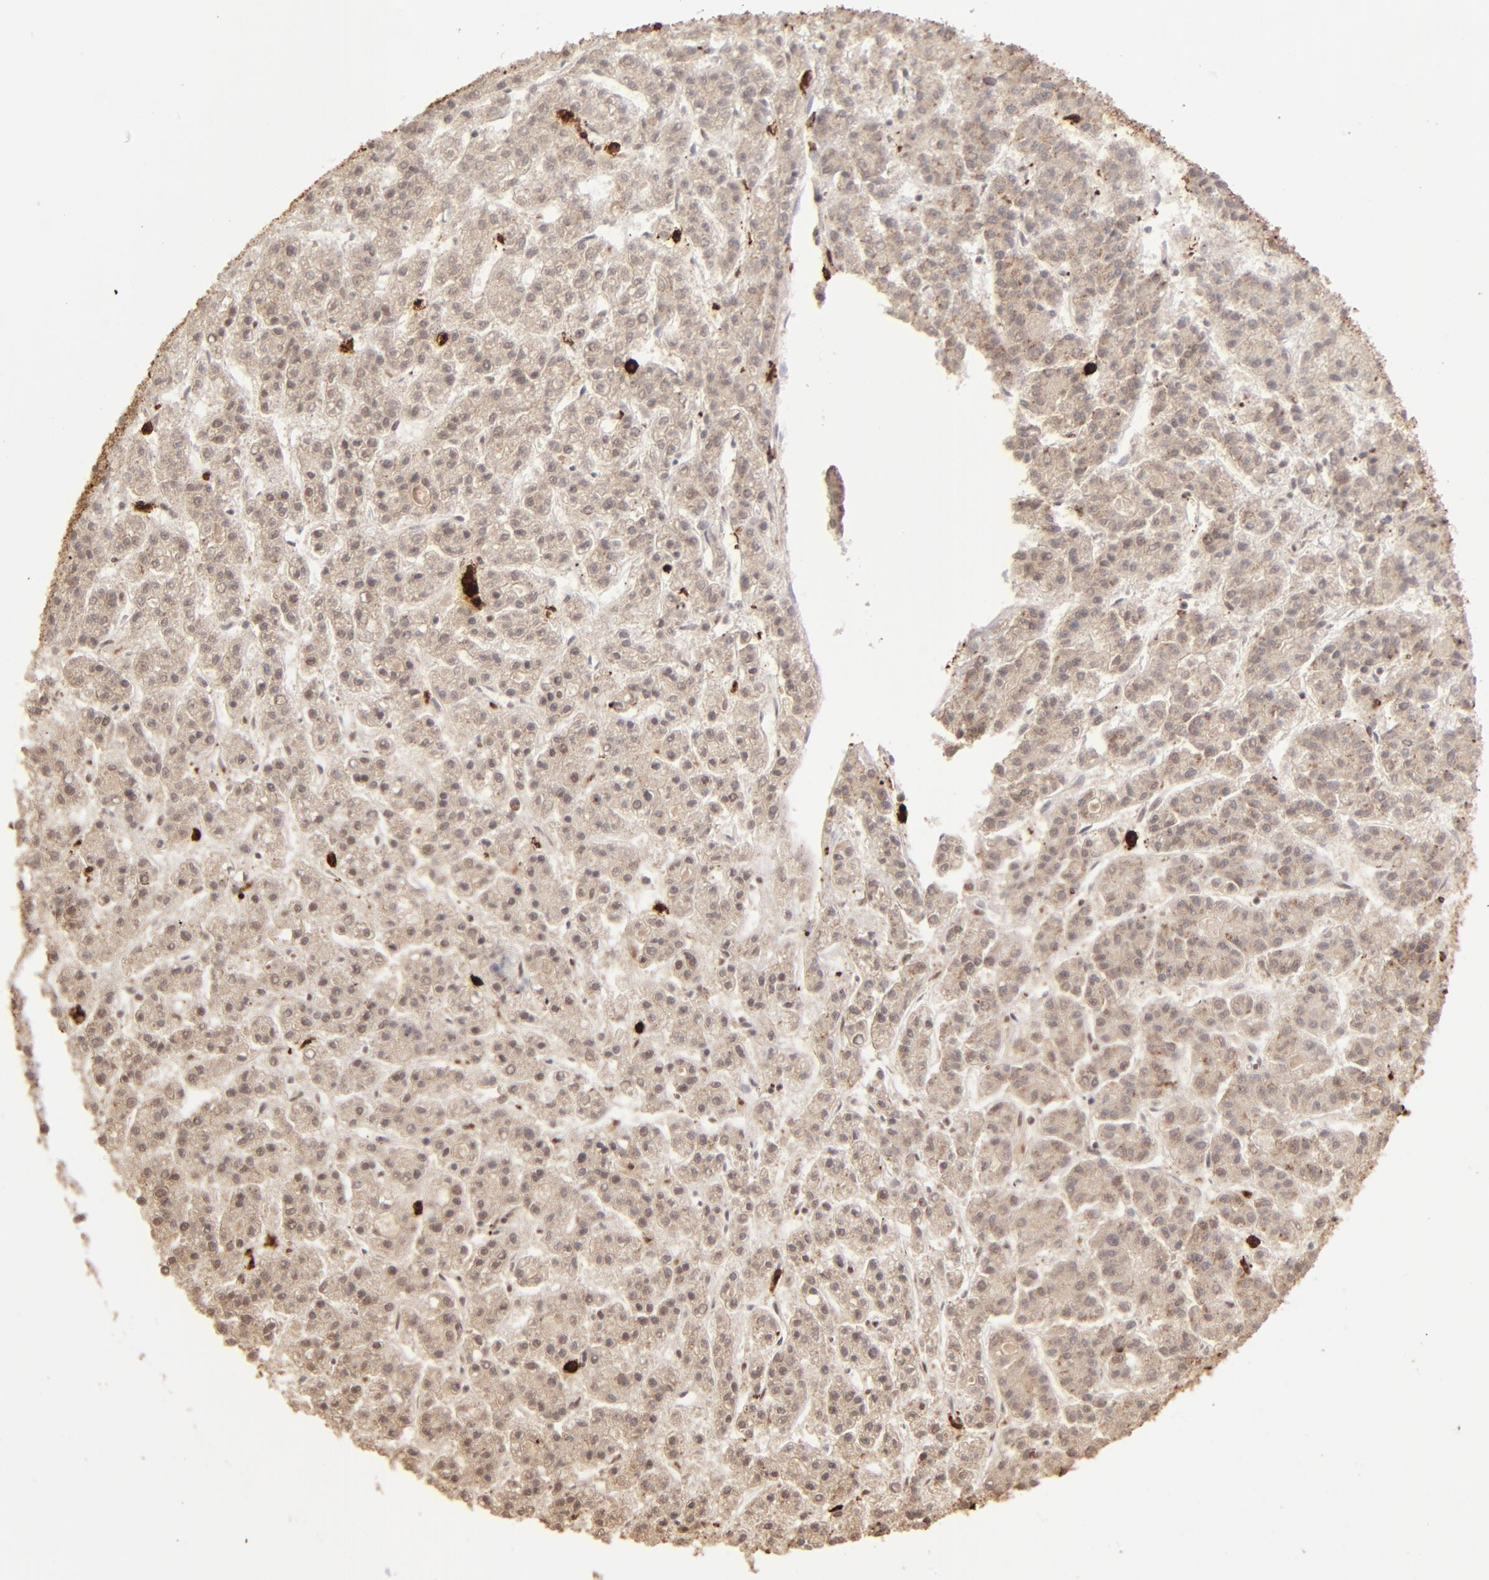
{"staining": {"intensity": "weak", "quantity": ">75%", "location": "cytoplasmic/membranous"}, "tissue": "liver cancer", "cell_type": "Tumor cells", "image_type": "cancer", "snomed": [{"axis": "morphology", "description": "Carcinoma, Hepatocellular, NOS"}, {"axis": "topography", "description": "Liver"}], "caption": "Brown immunohistochemical staining in hepatocellular carcinoma (liver) demonstrates weak cytoplasmic/membranous staining in about >75% of tumor cells. The staining was performed using DAB (3,3'-diaminobenzidine) to visualize the protein expression in brown, while the nuclei were stained in blue with hematoxylin (Magnification: 20x).", "gene": "ZFX", "patient": {"sex": "male", "age": 70}}